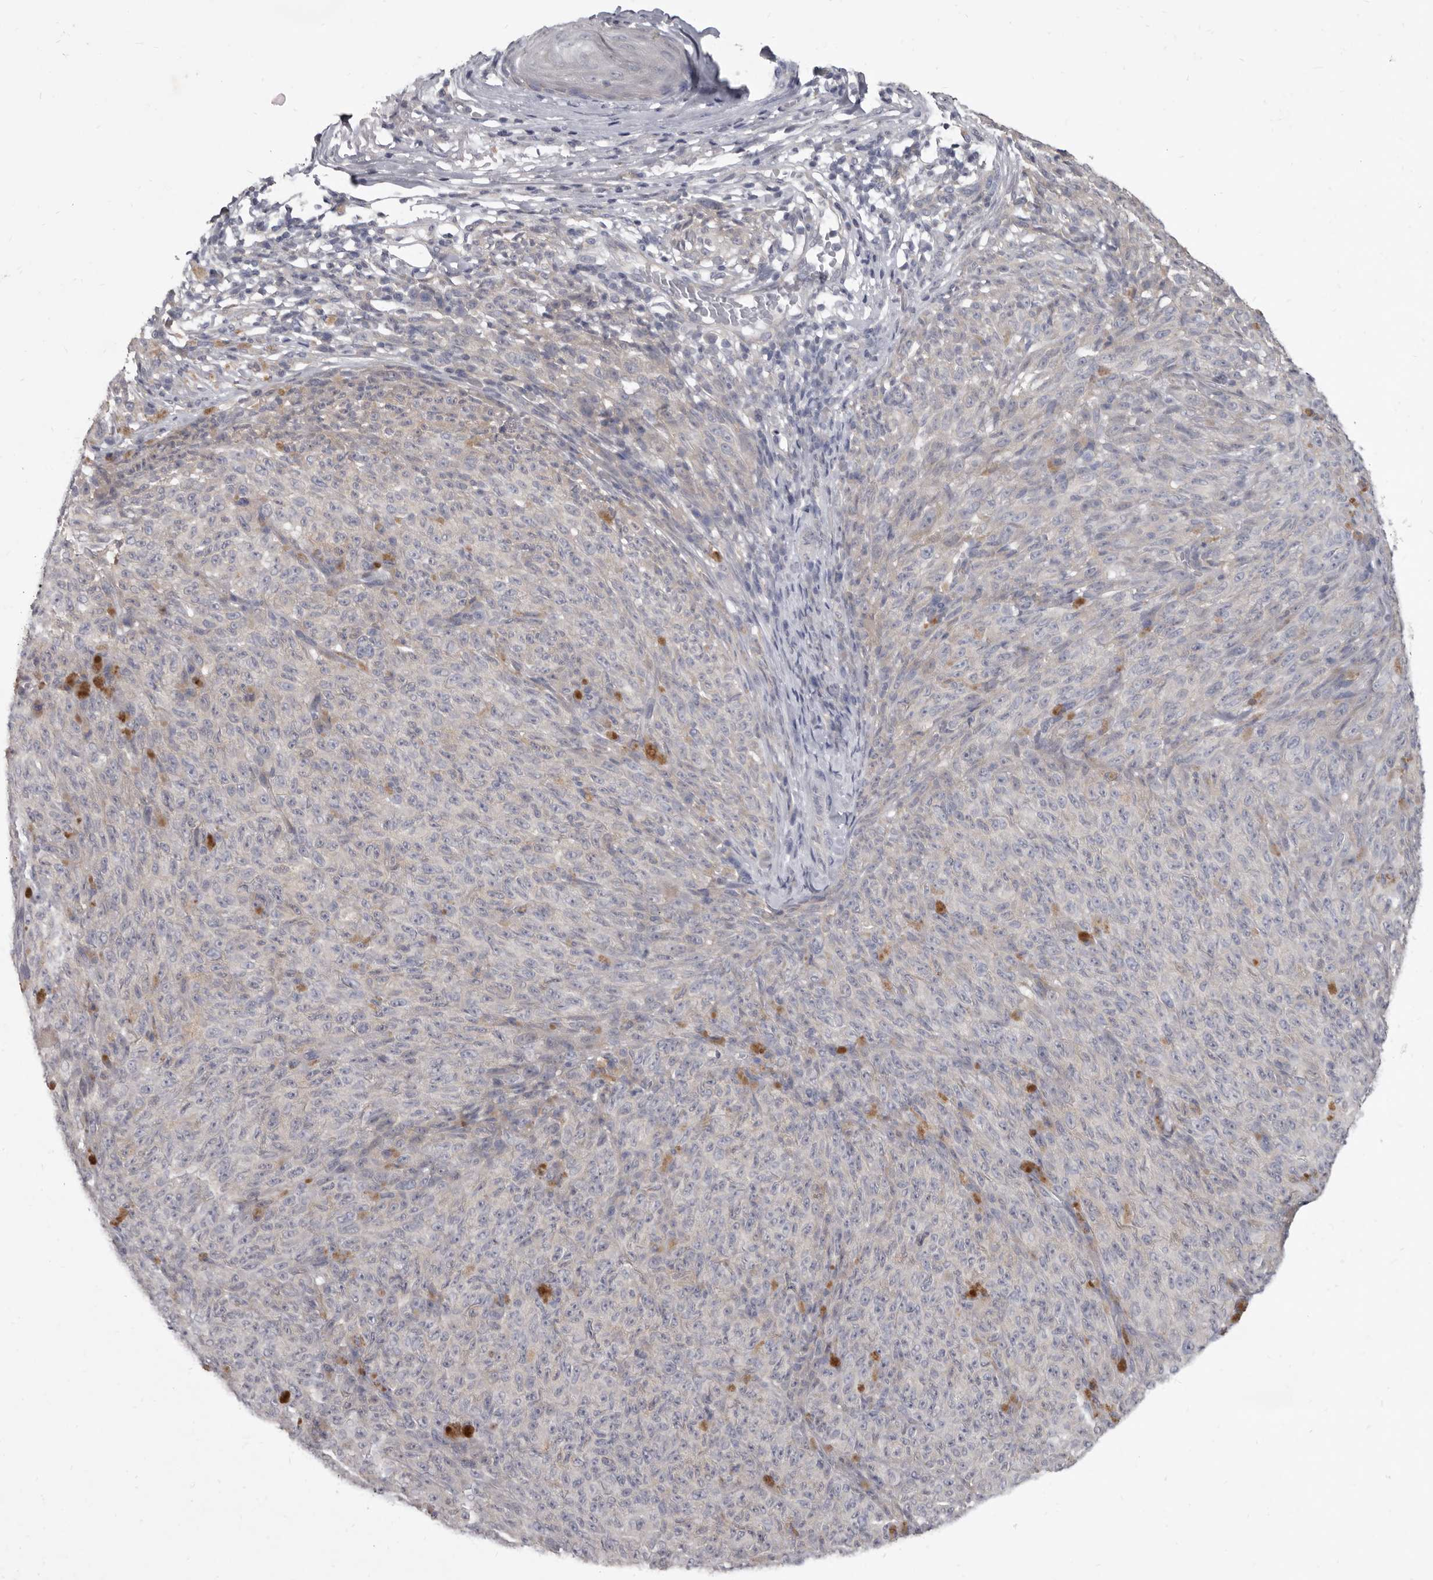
{"staining": {"intensity": "negative", "quantity": "none", "location": "none"}, "tissue": "melanoma", "cell_type": "Tumor cells", "image_type": "cancer", "snomed": [{"axis": "morphology", "description": "Malignant melanoma, NOS"}, {"axis": "topography", "description": "Skin"}], "caption": "This is a histopathology image of immunohistochemistry (IHC) staining of malignant melanoma, which shows no staining in tumor cells.", "gene": "GSK3B", "patient": {"sex": "female", "age": 82}}